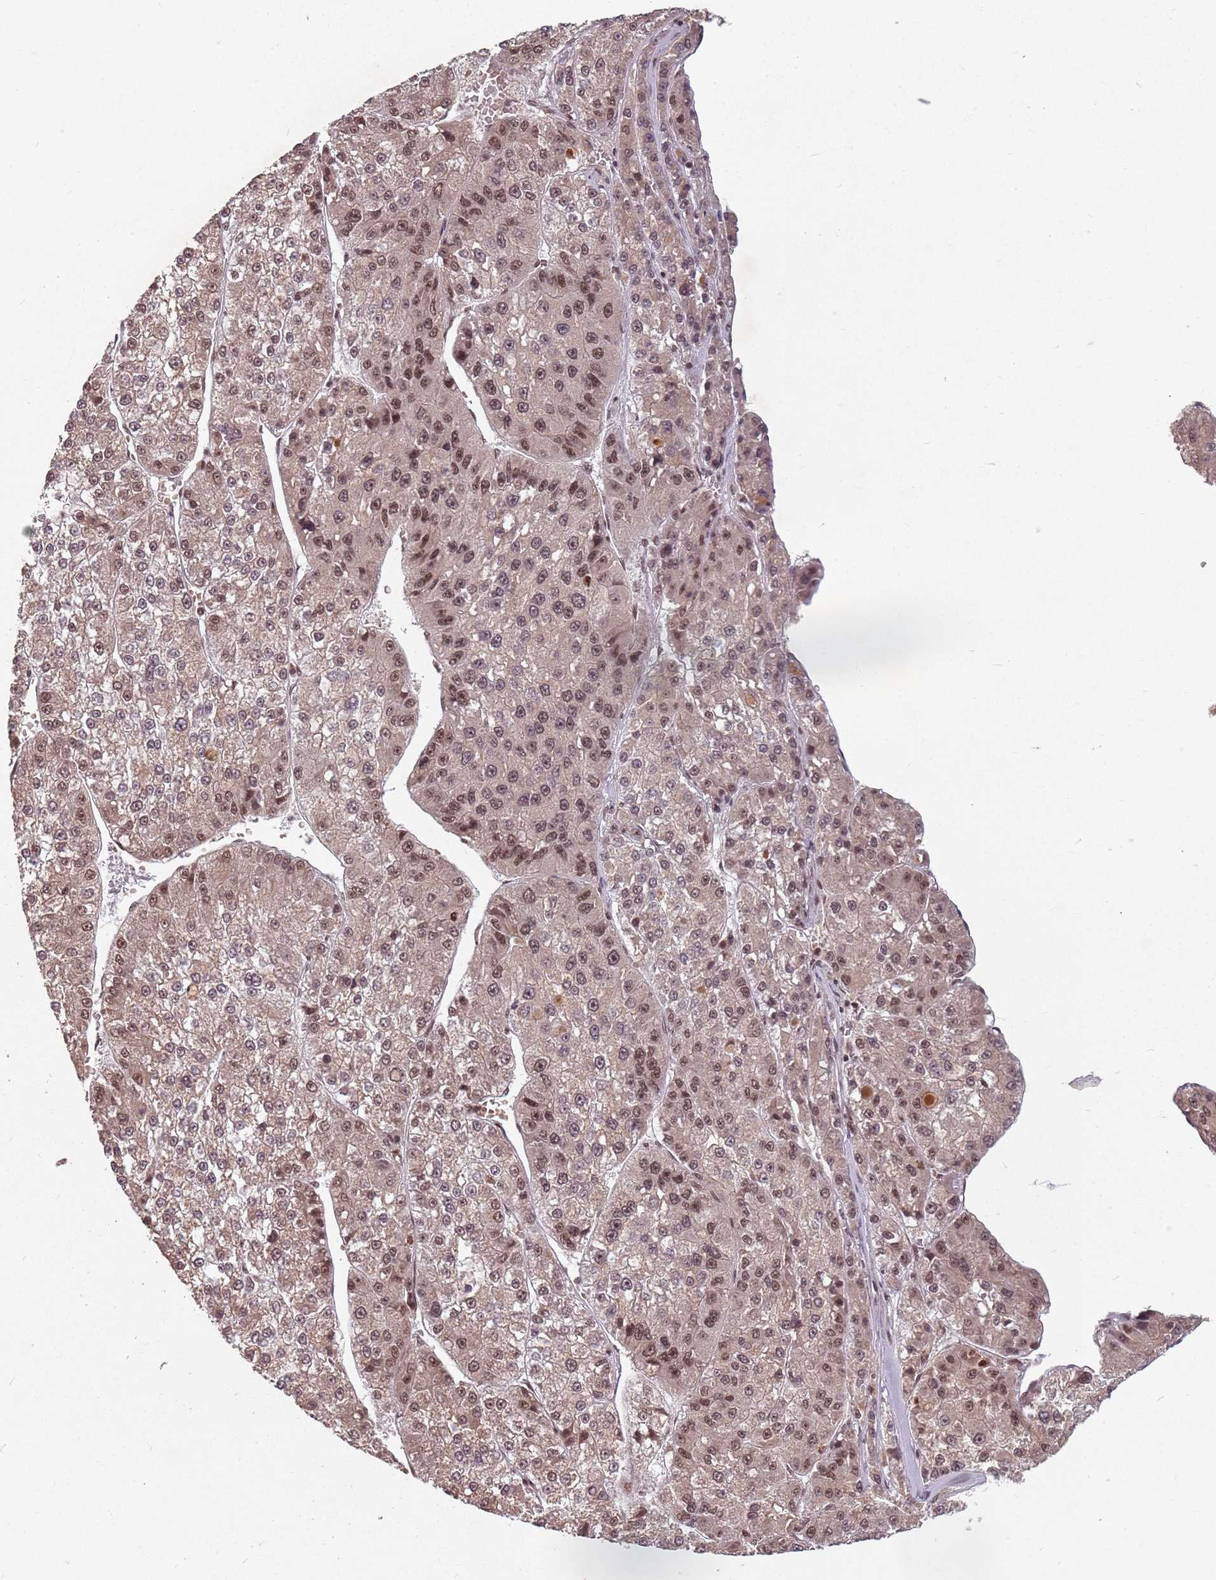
{"staining": {"intensity": "moderate", "quantity": ">75%", "location": "nuclear"}, "tissue": "liver cancer", "cell_type": "Tumor cells", "image_type": "cancer", "snomed": [{"axis": "morphology", "description": "Carcinoma, Hepatocellular, NOS"}, {"axis": "topography", "description": "Liver"}], "caption": "Liver hepatocellular carcinoma tissue shows moderate nuclear staining in approximately >75% of tumor cells, visualized by immunohistochemistry.", "gene": "NCBP1", "patient": {"sex": "female", "age": 73}}